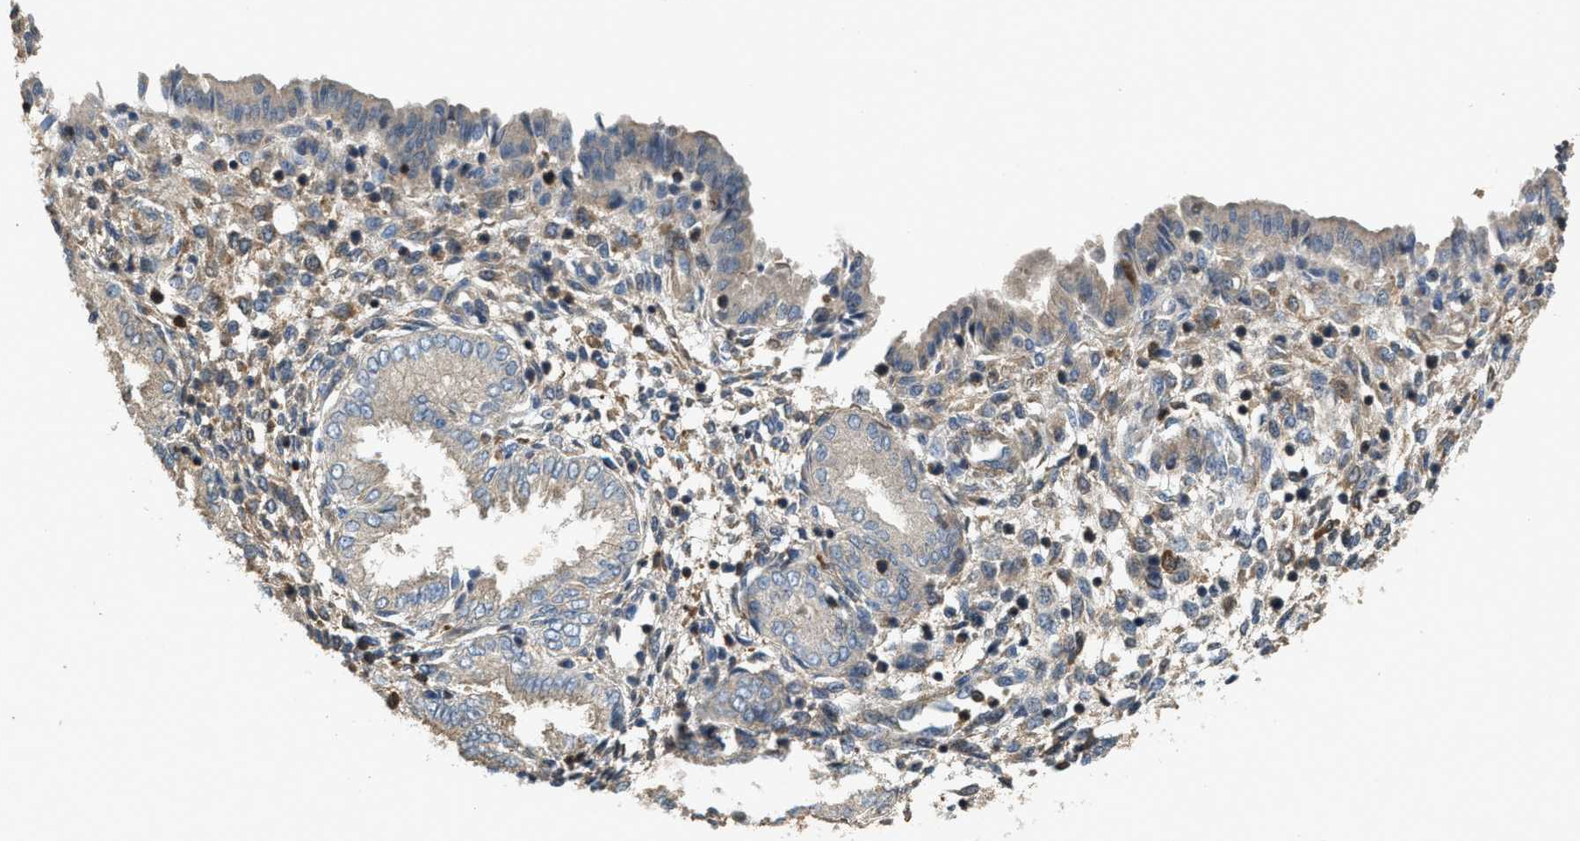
{"staining": {"intensity": "weak", "quantity": "<25%", "location": "cytoplasmic/membranous"}, "tissue": "endometrium", "cell_type": "Cells in endometrial stroma", "image_type": "normal", "snomed": [{"axis": "morphology", "description": "Normal tissue, NOS"}, {"axis": "topography", "description": "Endometrium"}], "caption": "The immunohistochemistry (IHC) image has no significant staining in cells in endometrial stroma of endometrium.", "gene": "SERPINB5", "patient": {"sex": "female", "age": 33}}